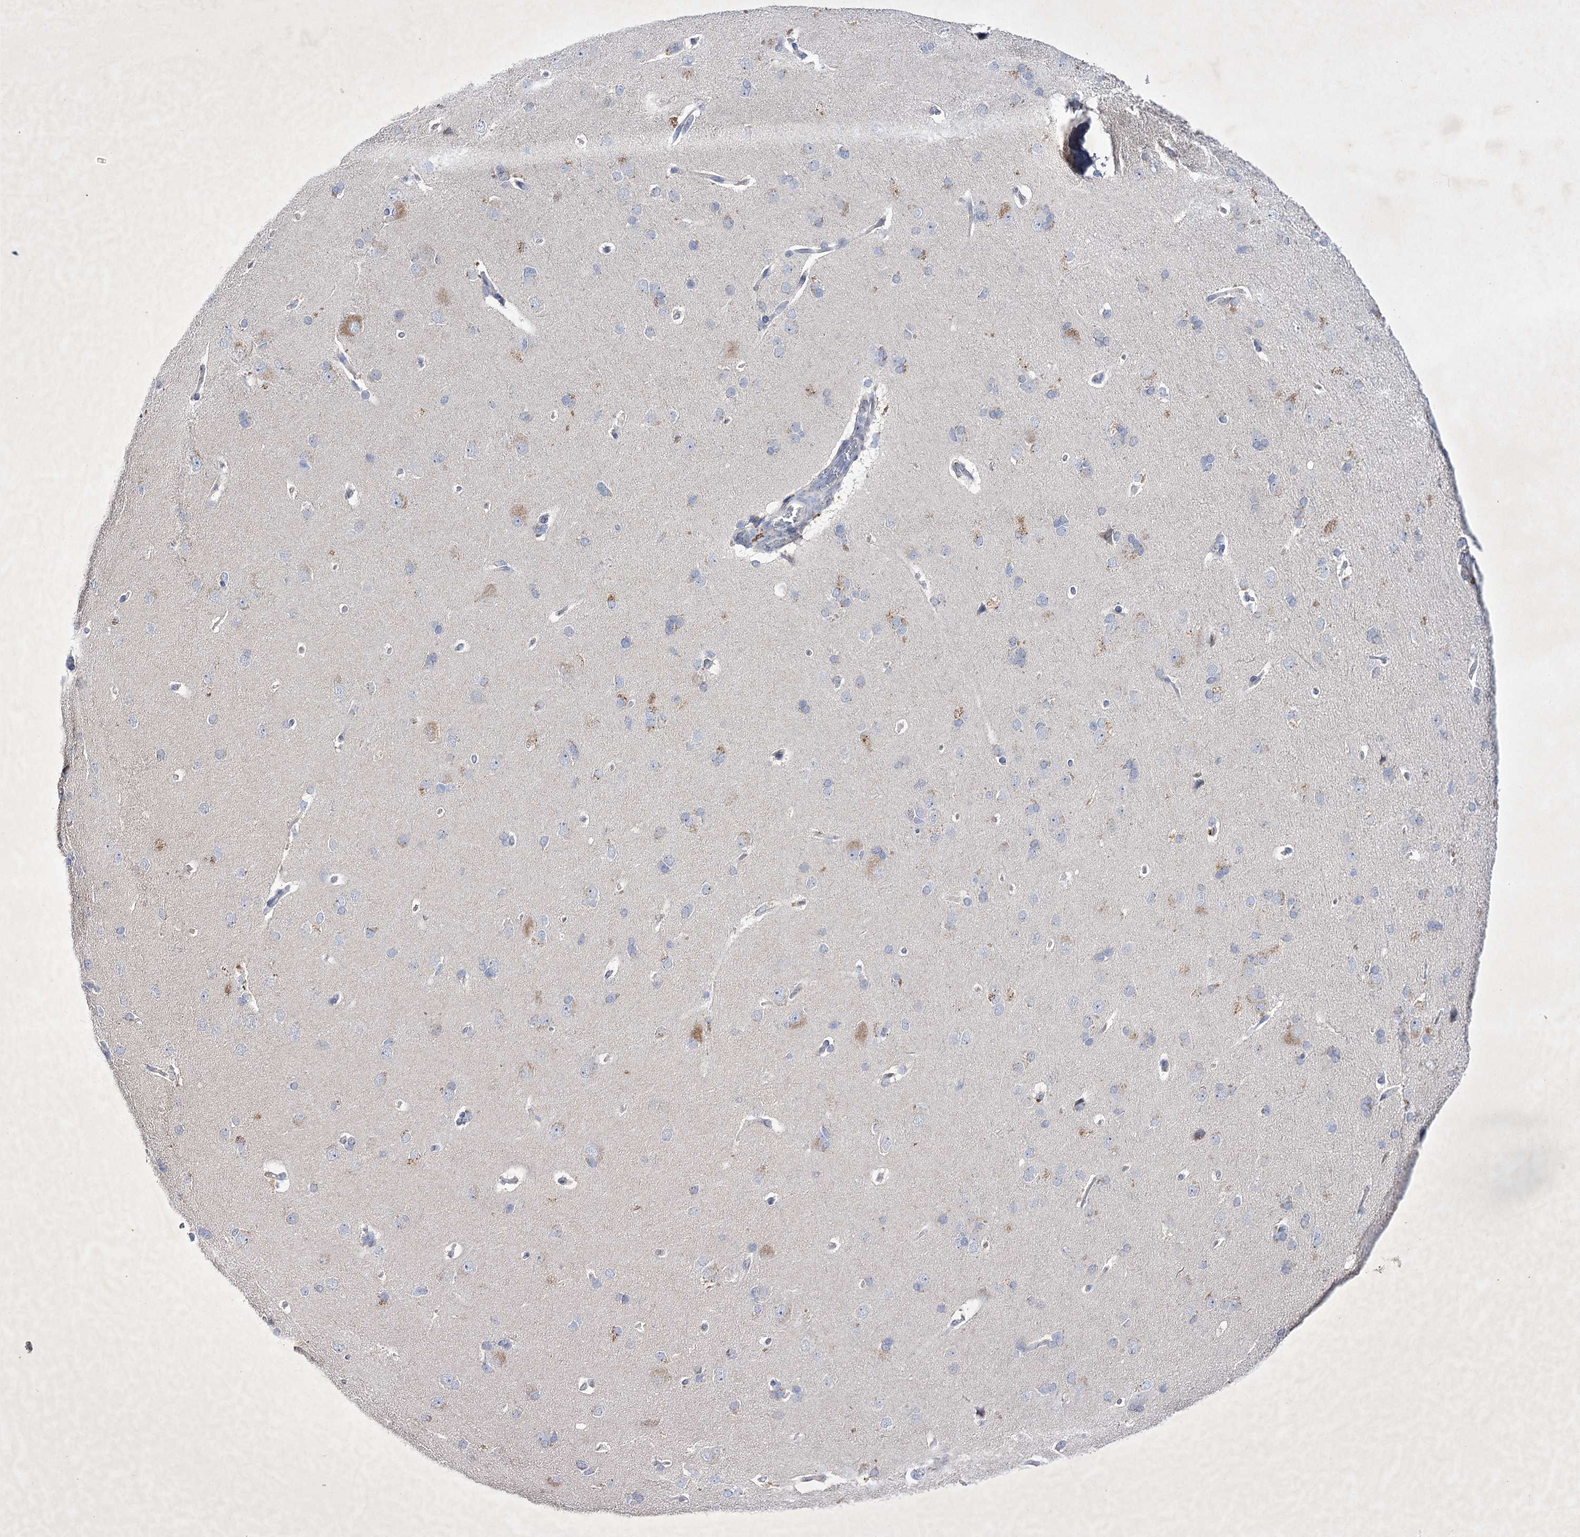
{"staining": {"intensity": "negative", "quantity": "none", "location": "none"}, "tissue": "cerebral cortex", "cell_type": "Endothelial cells", "image_type": "normal", "snomed": [{"axis": "morphology", "description": "Normal tissue, NOS"}, {"axis": "topography", "description": "Cerebral cortex"}], "caption": "High power microscopy image of an immunohistochemistry (IHC) micrograph of unremarkable cerebral cortex, revealing no significant positivity in endothelial cells. The staining was performed using DAB (3,3'-diaminobenzidine) to visualize the protein expression in brown, while the nuclei were stained in blue with hematoxylin (Magnification: 20x).", "gene": "COX15", "patient": {"sex": "male", "age": 62}}